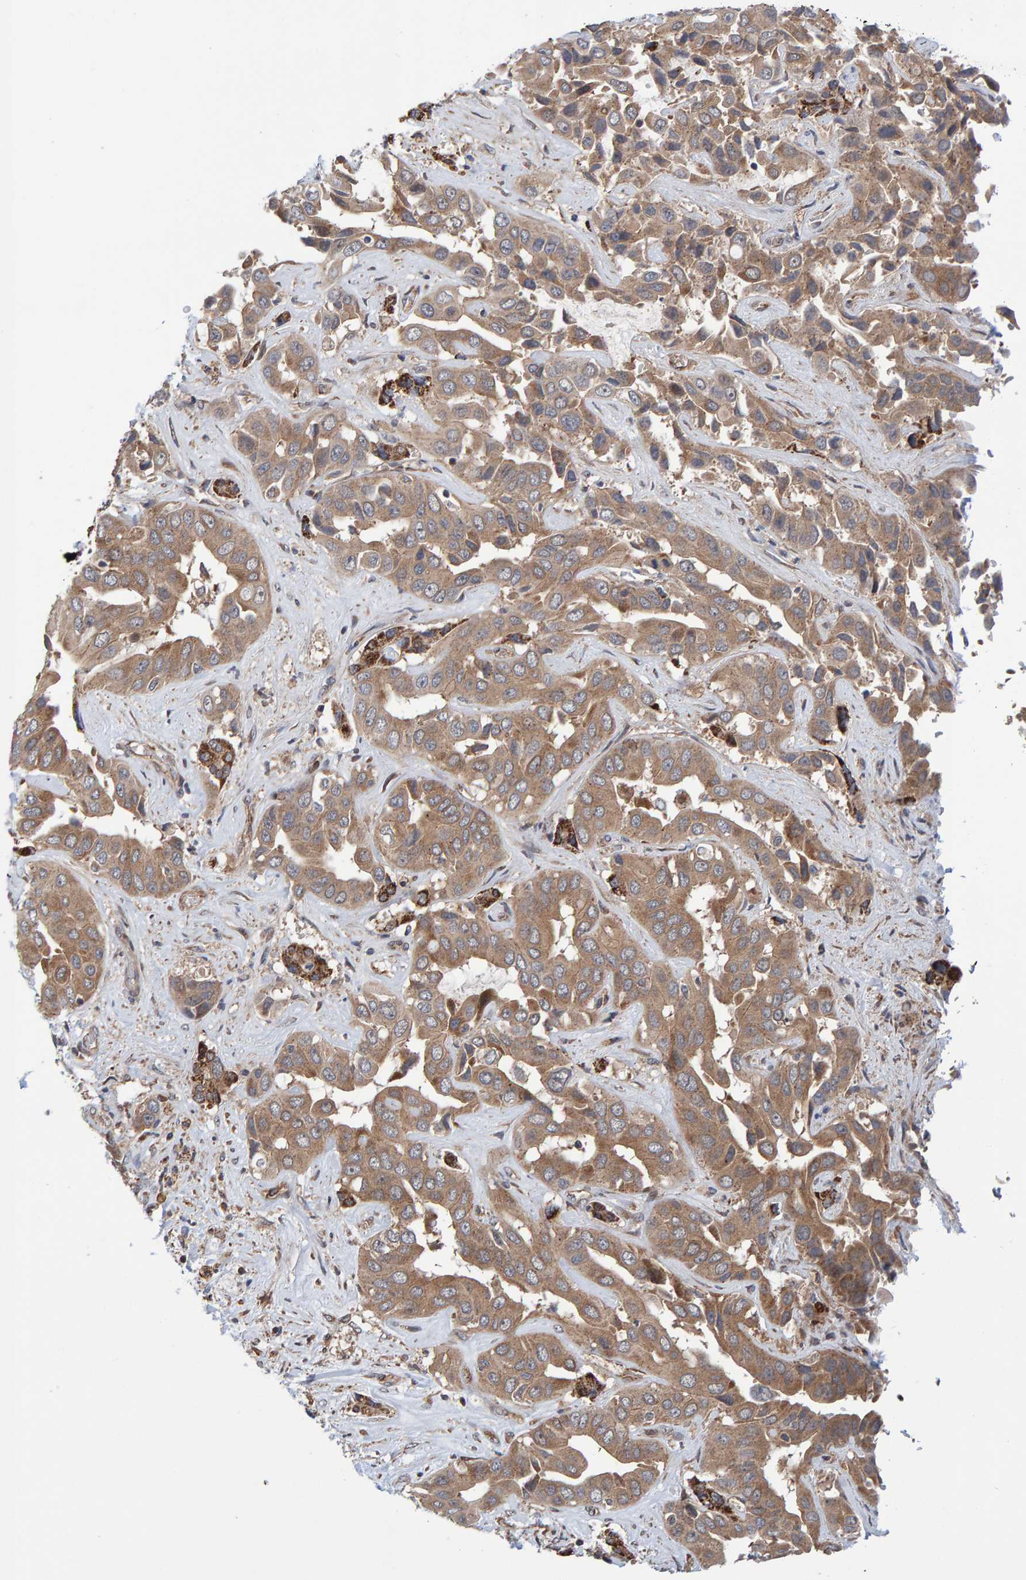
{"staining": {"intensity": "moderate", "quantity": ">75%", "location": "cytoplasmic/membranous"}, "tissue": "liver cancer", "cell_type": "Tumor cells", "image_type": "cancer", "snomed": [{"axis": "morphology", "description": "Cholangiocarcinoma"}, {"axis": "topography", "description": "Liver"}], "caption": "High-power microscopy captured an immunohistochemistry (IHC) image of liver cancer (cholangiocarcinoma), revealing moderate cytoplasmic/membranous positivity in about >75% of tumor cells.", "gene": "SCRN2", "patient": {"sex": "female", "age": 52}}